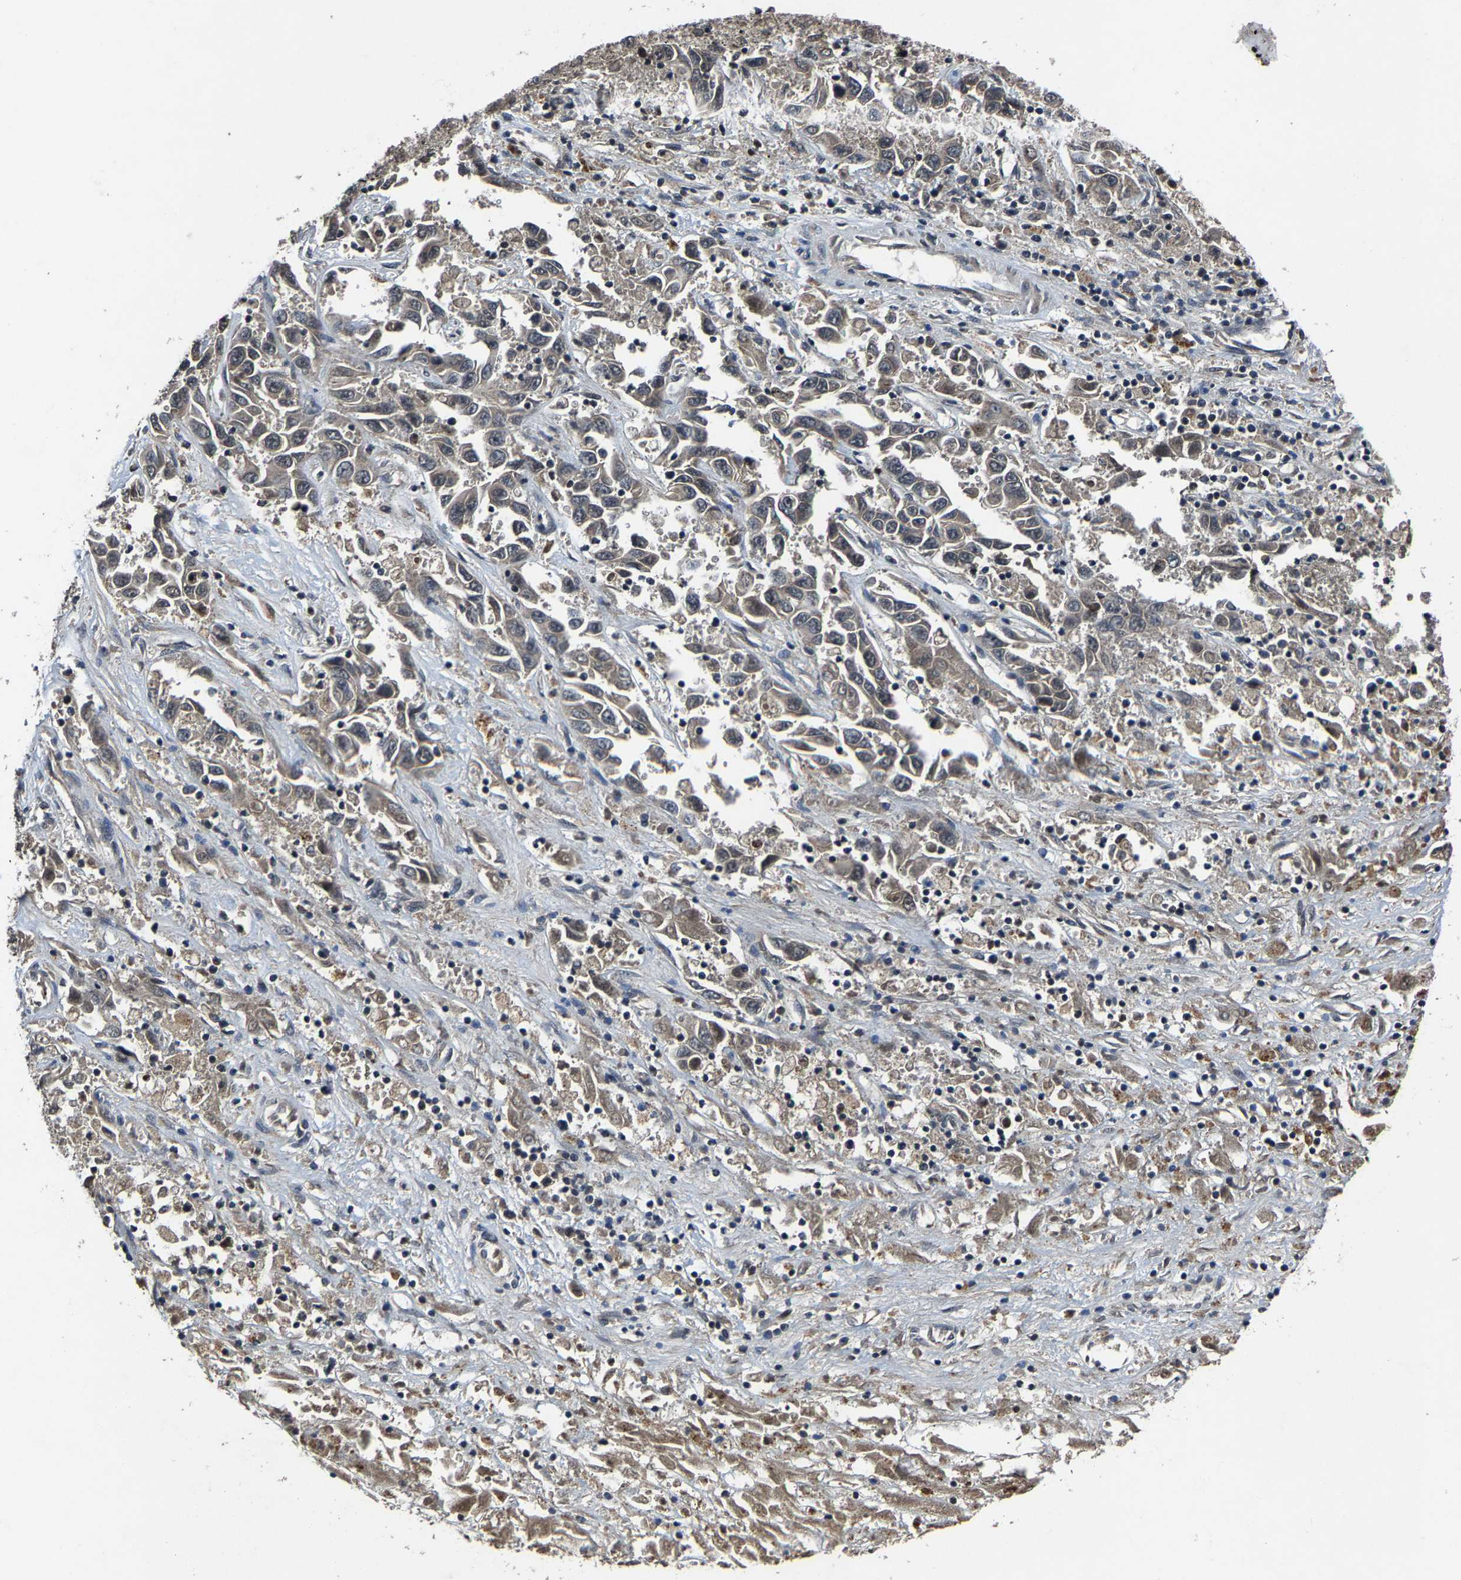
{"staining": {"intensity": "weak", "quantity": "<25%", "location": "cytoplasmic/membranous"}, "tissue": "liver cancer", "cell_type": "Tumor cells", "image_type": "cancer", "snomed": [{"axis": "morphology", "description": "Cholangiocarcinoma"}, {"axis": "topography", "description": "Liver"}], "caption": "Immunohistochemical staining of human liver cancer demonstrates no significant positivity in tumor cells.", "gene": "HUWE1", "patient": {"sex": "female", "age": 52}}